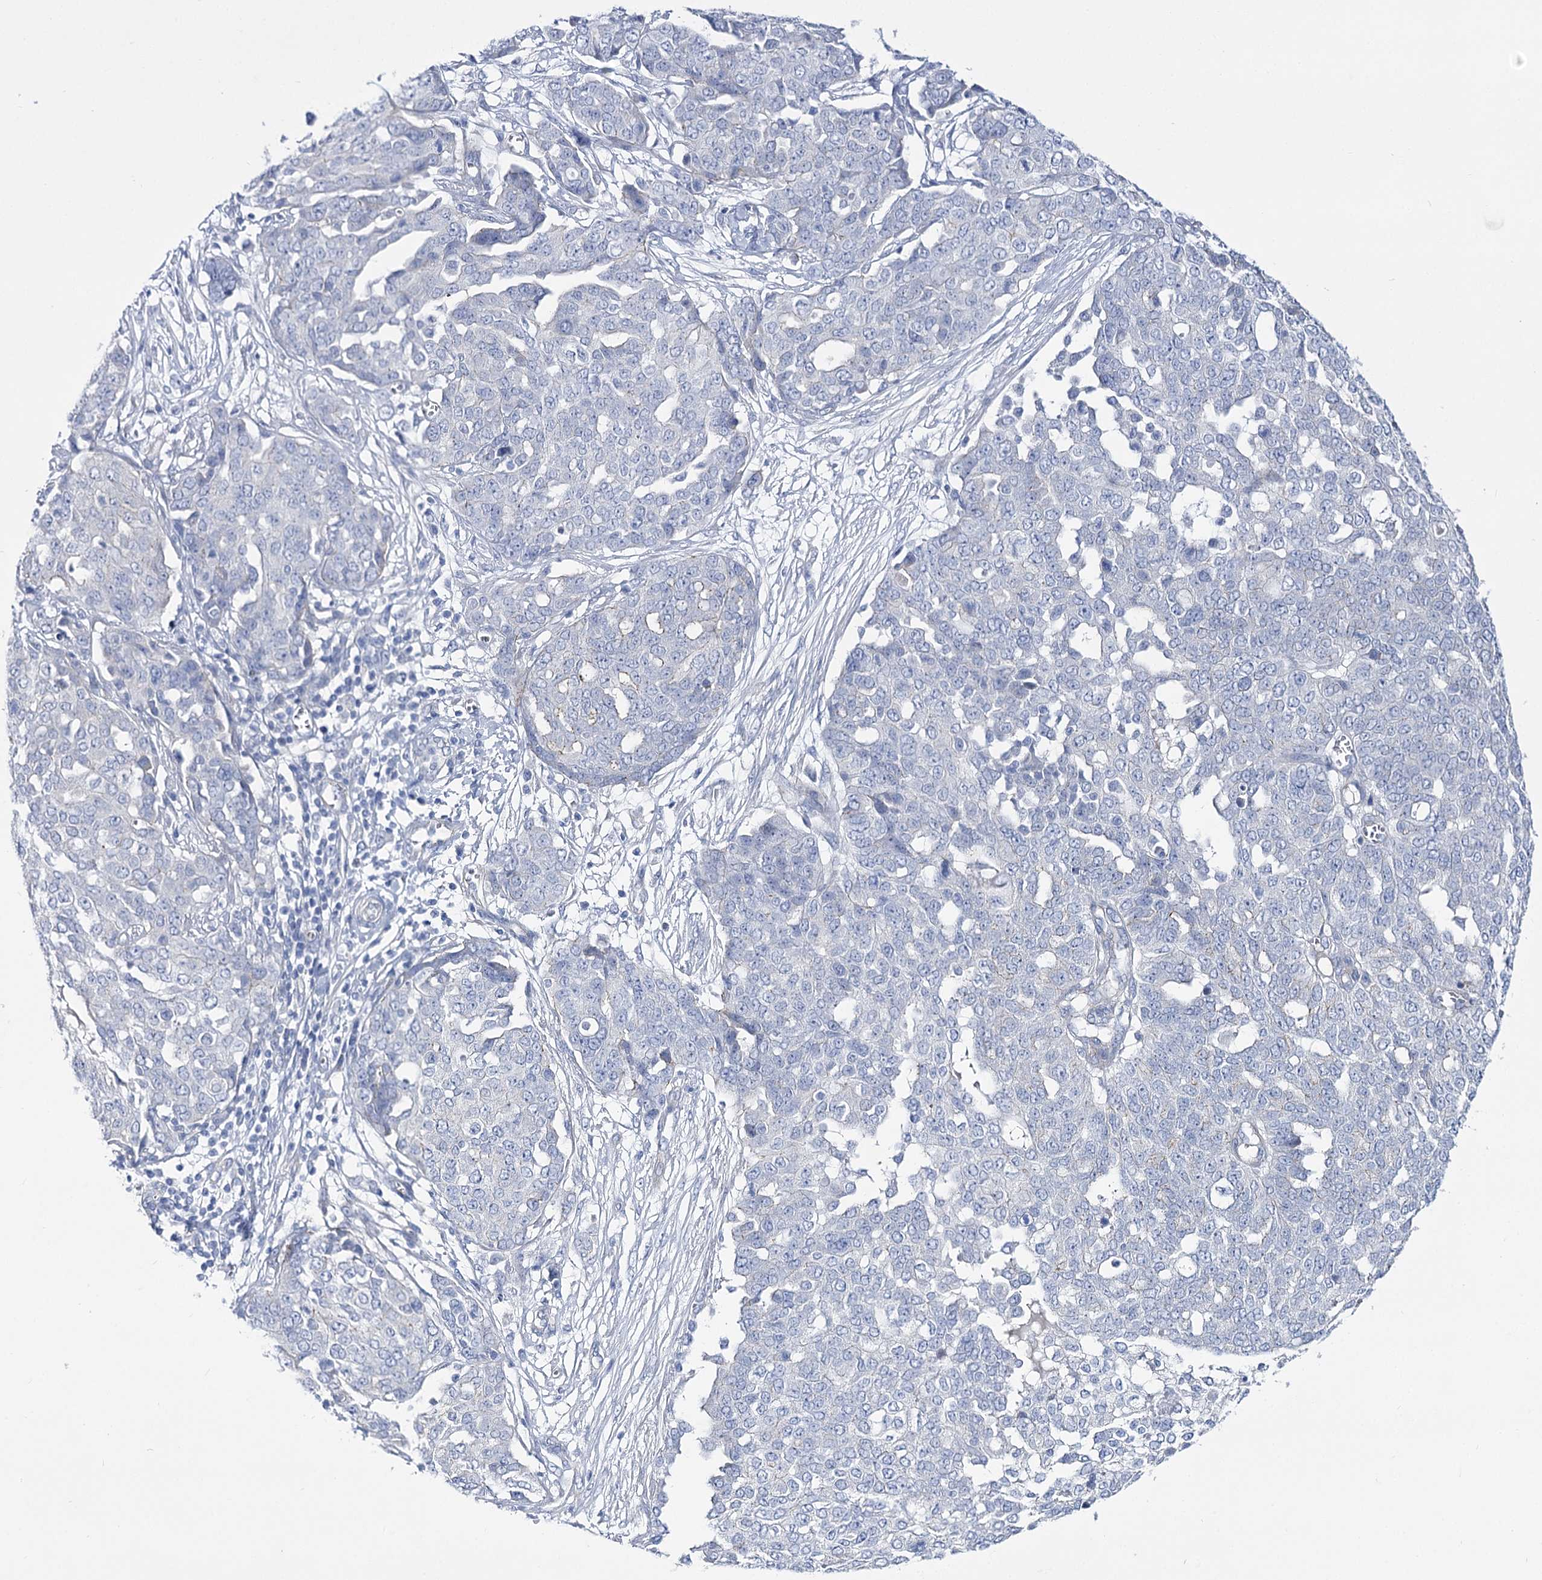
{"staining": {"intensity": "negative", "quantity": "none", "location": "none"}, "tissue": "ovarian cancer", "cell_type": "Tumor cells", "image_type": "cancer", "snomed": [{"axis": "morphology", "description": "Cystadenocarcinoma, serous, NOS"}, {"axis": "topography", "description": "Soft tissue"}, {"axis": "topography", "description": "Ovary"}], "caption": "DAB (3,3'-diaminobenzidine) immunohistochemical staining of ovarian cancer (serous cystadenocarcinoma) shows no significant expression in tumor cells.", "gene": "NRAP", "patient": {"sex": "female", "age": 57}}